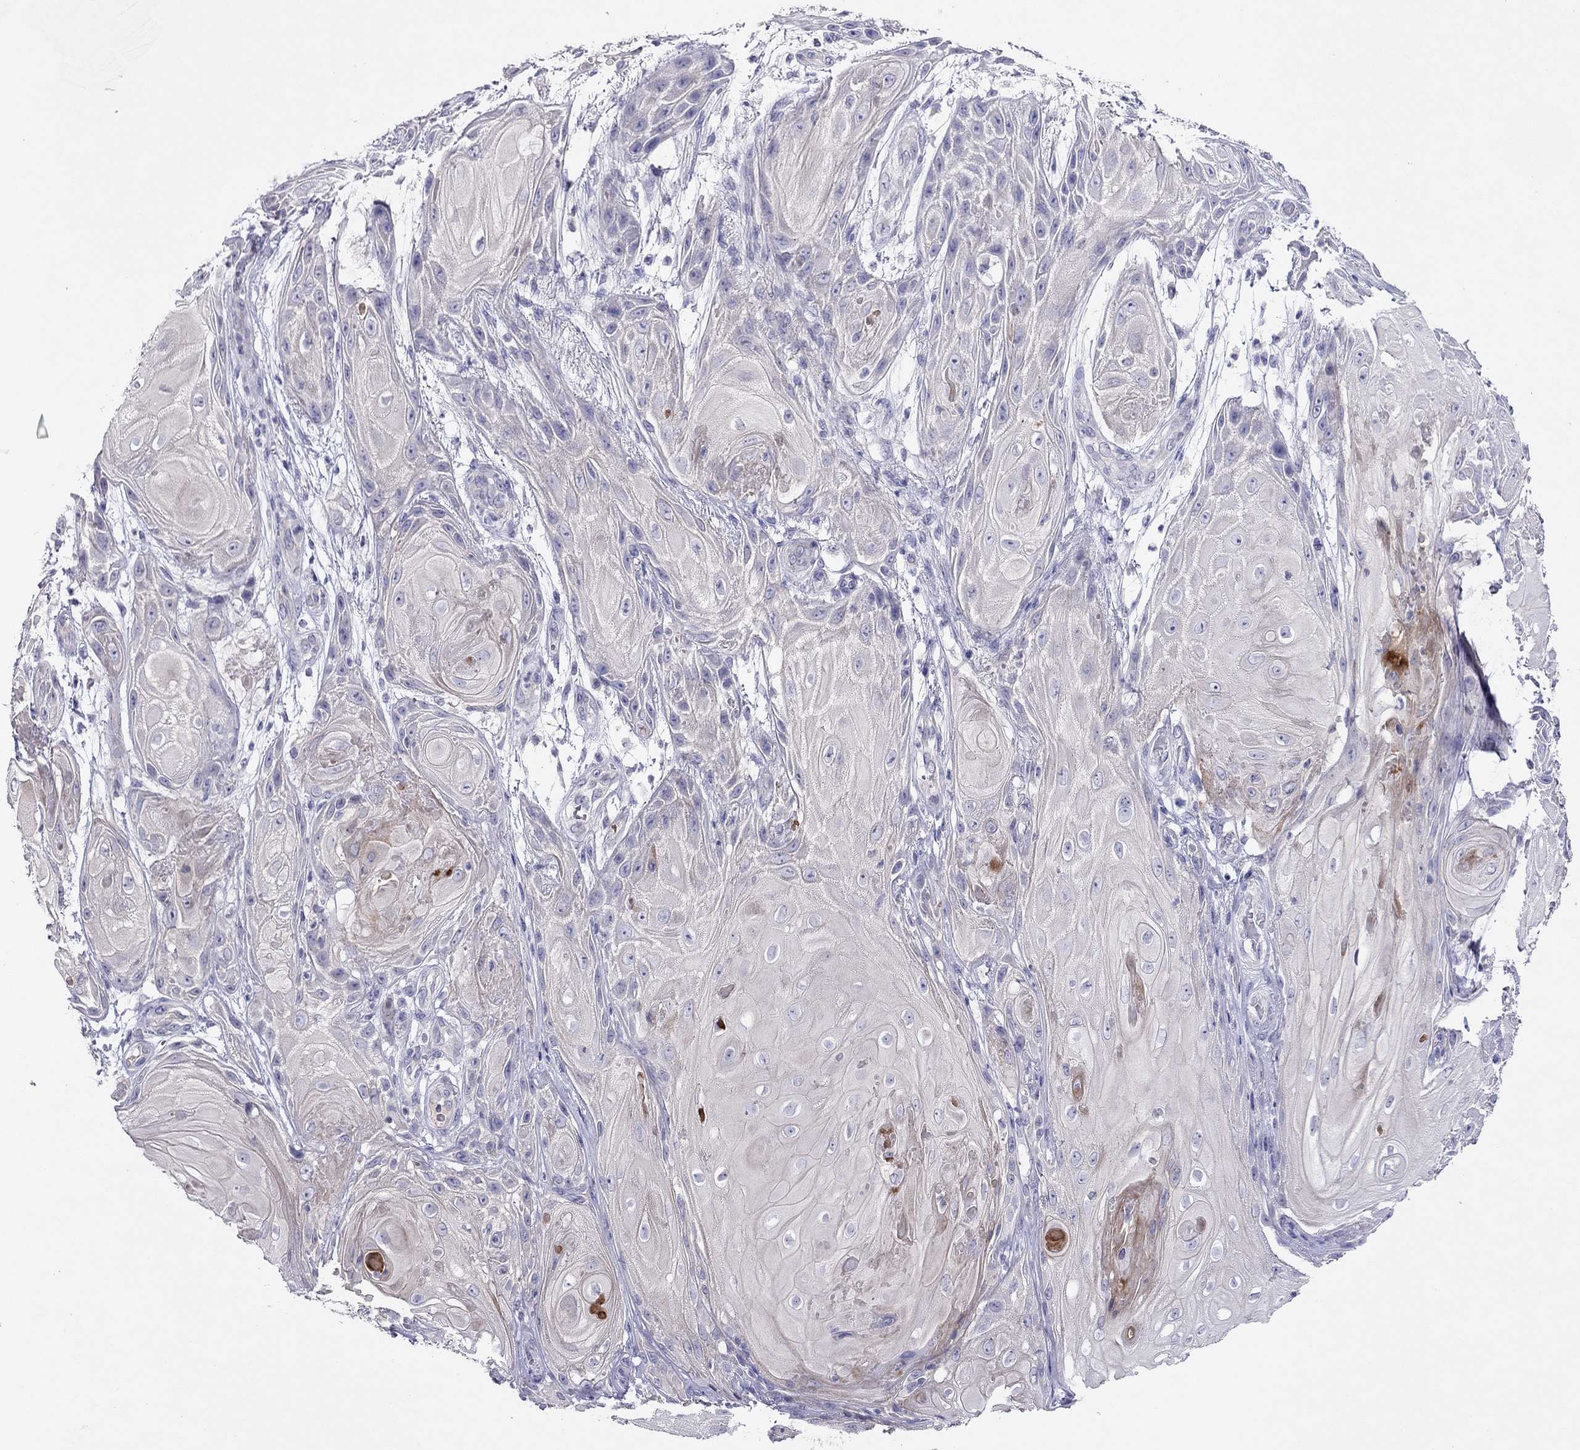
{"staining": {"intensity": "strong", "quantity": "<25%", "location": "cytoplasmic/membranous"}, "tissue": "skin cancer", "cell_type": "Tumor cells", "image_type": "cancer", "snomed": [{"axis": "morphology", "description": "Squamous cell carcinoma, NOS"}, {"axis": "topography", "description": "Skin"}], "caption": "This photomicrograph shows skin cancer stained with immunohistochemistry (IHC) to label a protein in brown. The cytoplasmic/membranous of tumor cells show strong positivity for the protein. Nuclei are counter-stained blue.", "gene": "CAPNS2", "patient": {"sex": "male", "age": 62}}